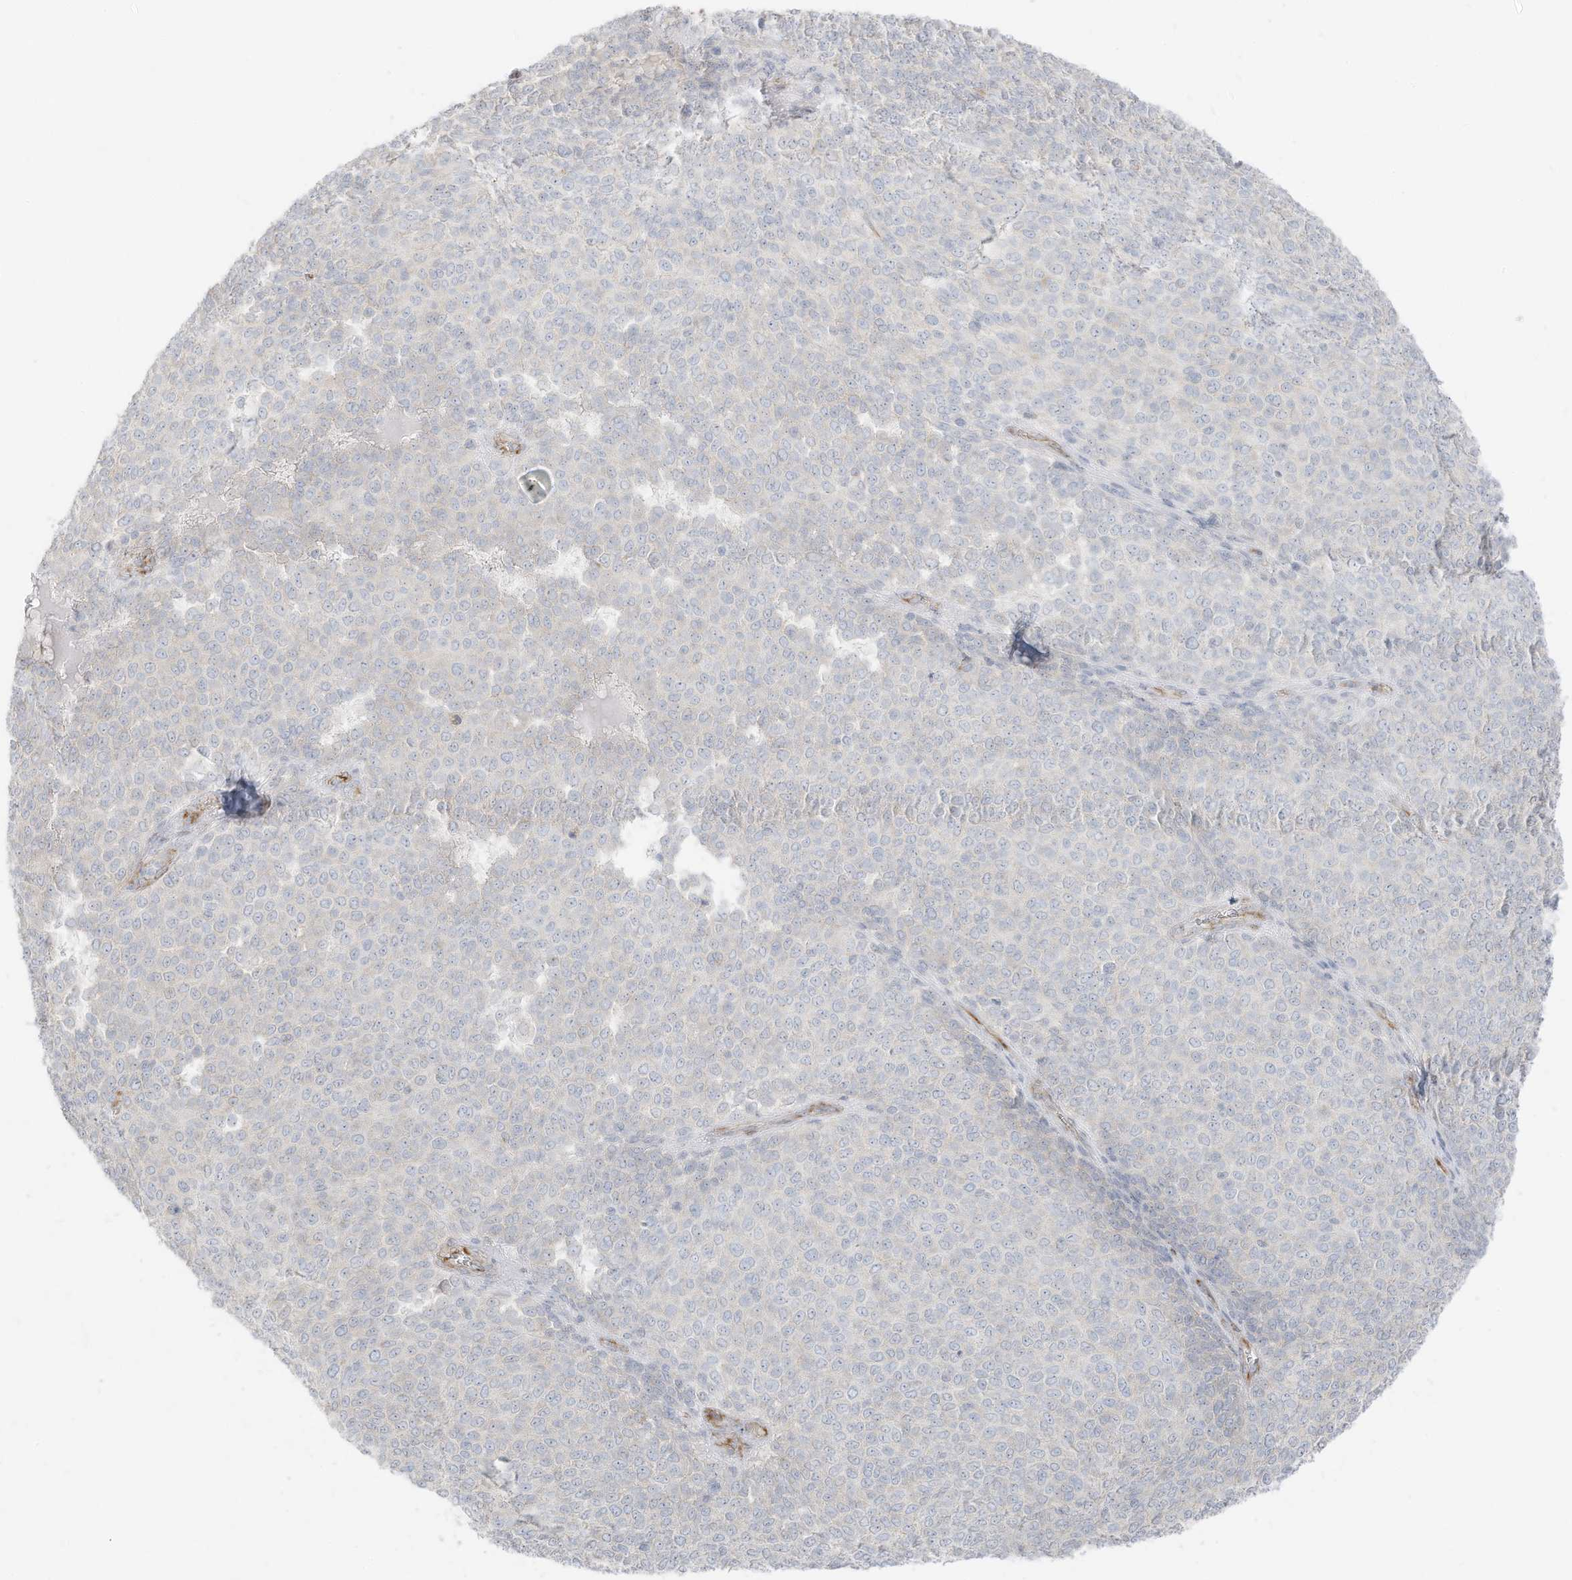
{"staining": {"intensity": "negative", "quantity": "none", "location": "none"}, "tissue": "melanoma", "cell_type": "Tumor cells", "image_type": "cancer", "snomed": [{"axis": "morphology", "description": "Malignant melanoma, NOS"}, {"axis": "topography", "description": "Skin"}], "caption": "Malignant melanoma was stained to show a protein in brown. There is no significant staining in tumor cells.", "gene": "C11orf87", "patient": {"sex": "male", "age": 49}}